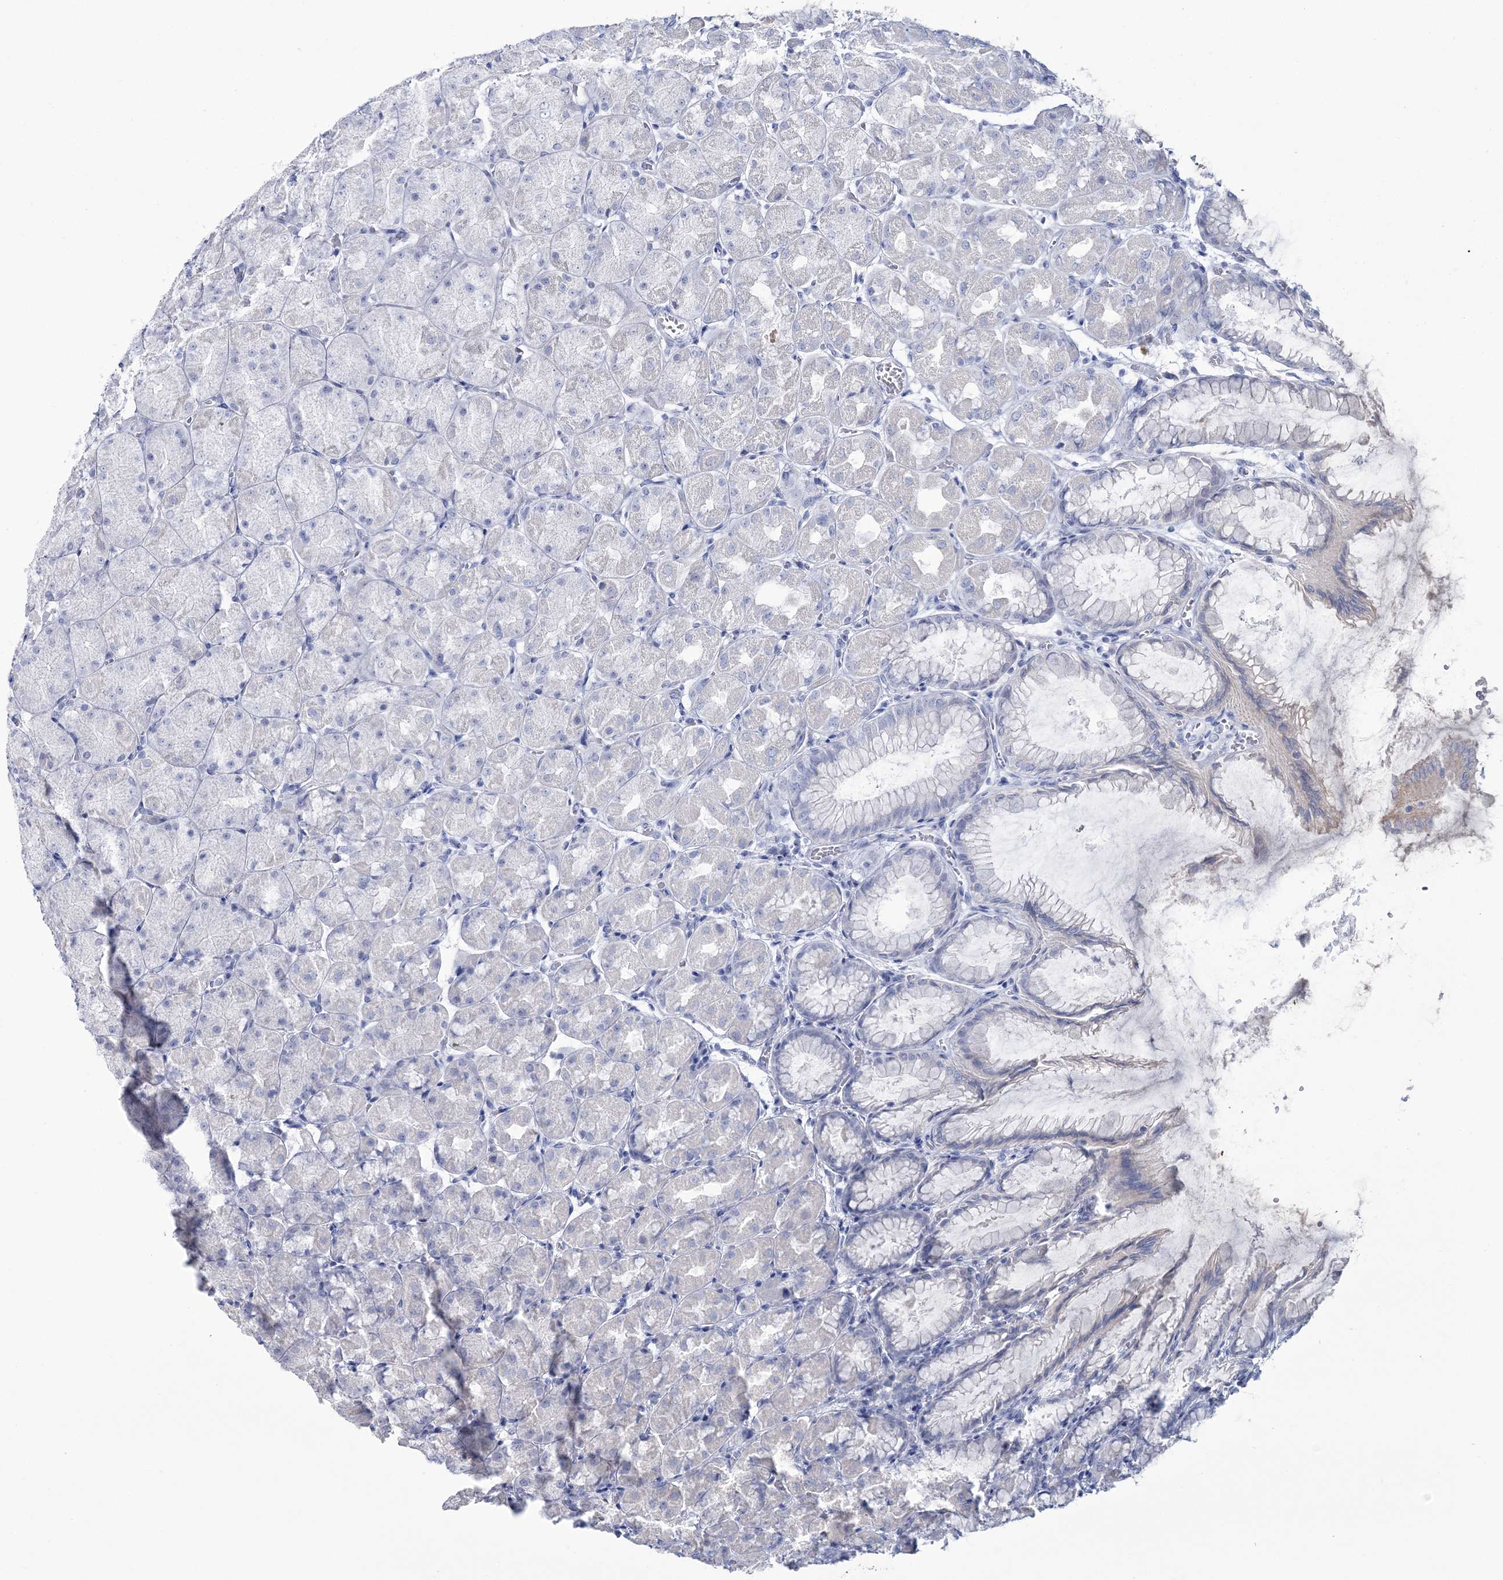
{"staining": {"intensity": "negative", "quantity": "none", "location": "none"}, "tissue": "stomach", "cell_type": "Glandular cells", "image_type": "normal", "snomed": [{"axis": "morphology", "description": "Normal tissue, NOS"}, {"axis": "topography", "description": "Stomach, upper"}], "caption": "IHC histopathology image of benign stomach: human stomach stained with DAB shows no significant protein positivity in glandular cells. The staining is performed using DAB (3,3'-diaminobenzidine) brown chromogen with nuclei counter-stained in using hematoxylin.", "gene": "CYP3A4", "patient": {"sex": "female", "age": 56}}